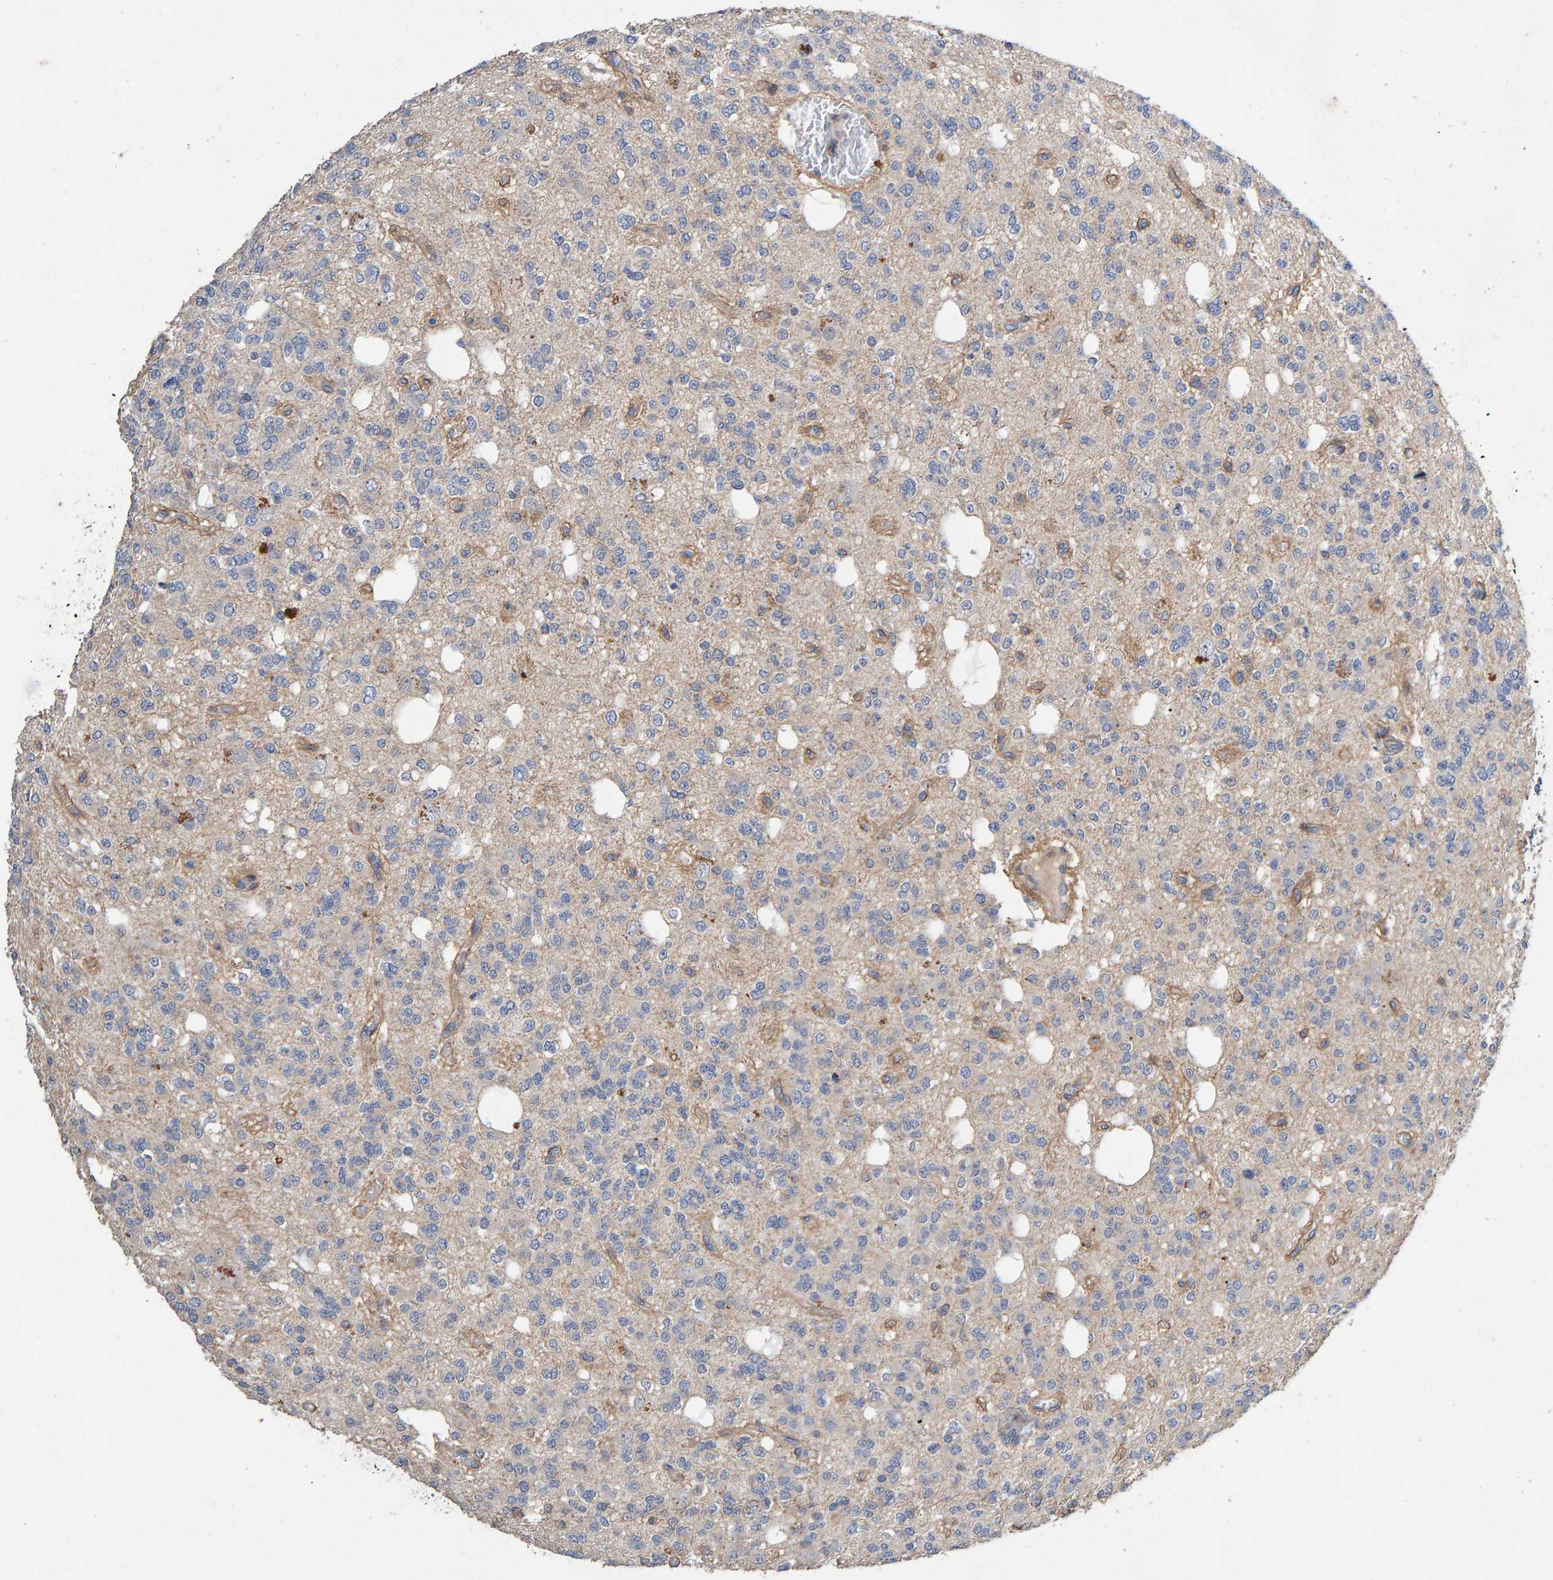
{"staining": {"intensity": "negative", "quantity": "none", "location": "none"}, "tissue": "glioma", "cell_type": "Tumor cells", "image_type": "cancer", "snomed": [{"axis": "morphology", "description": "Glioma, malignant, Low grade"}, {"axis": "topography", "description": "Brain"}], "caption": "Glioma was stained to show a protein in brown. There is no significant staining in tumor cells.", "gene": "EFR3A", "patient": {"sex": "male", "age": 38}}